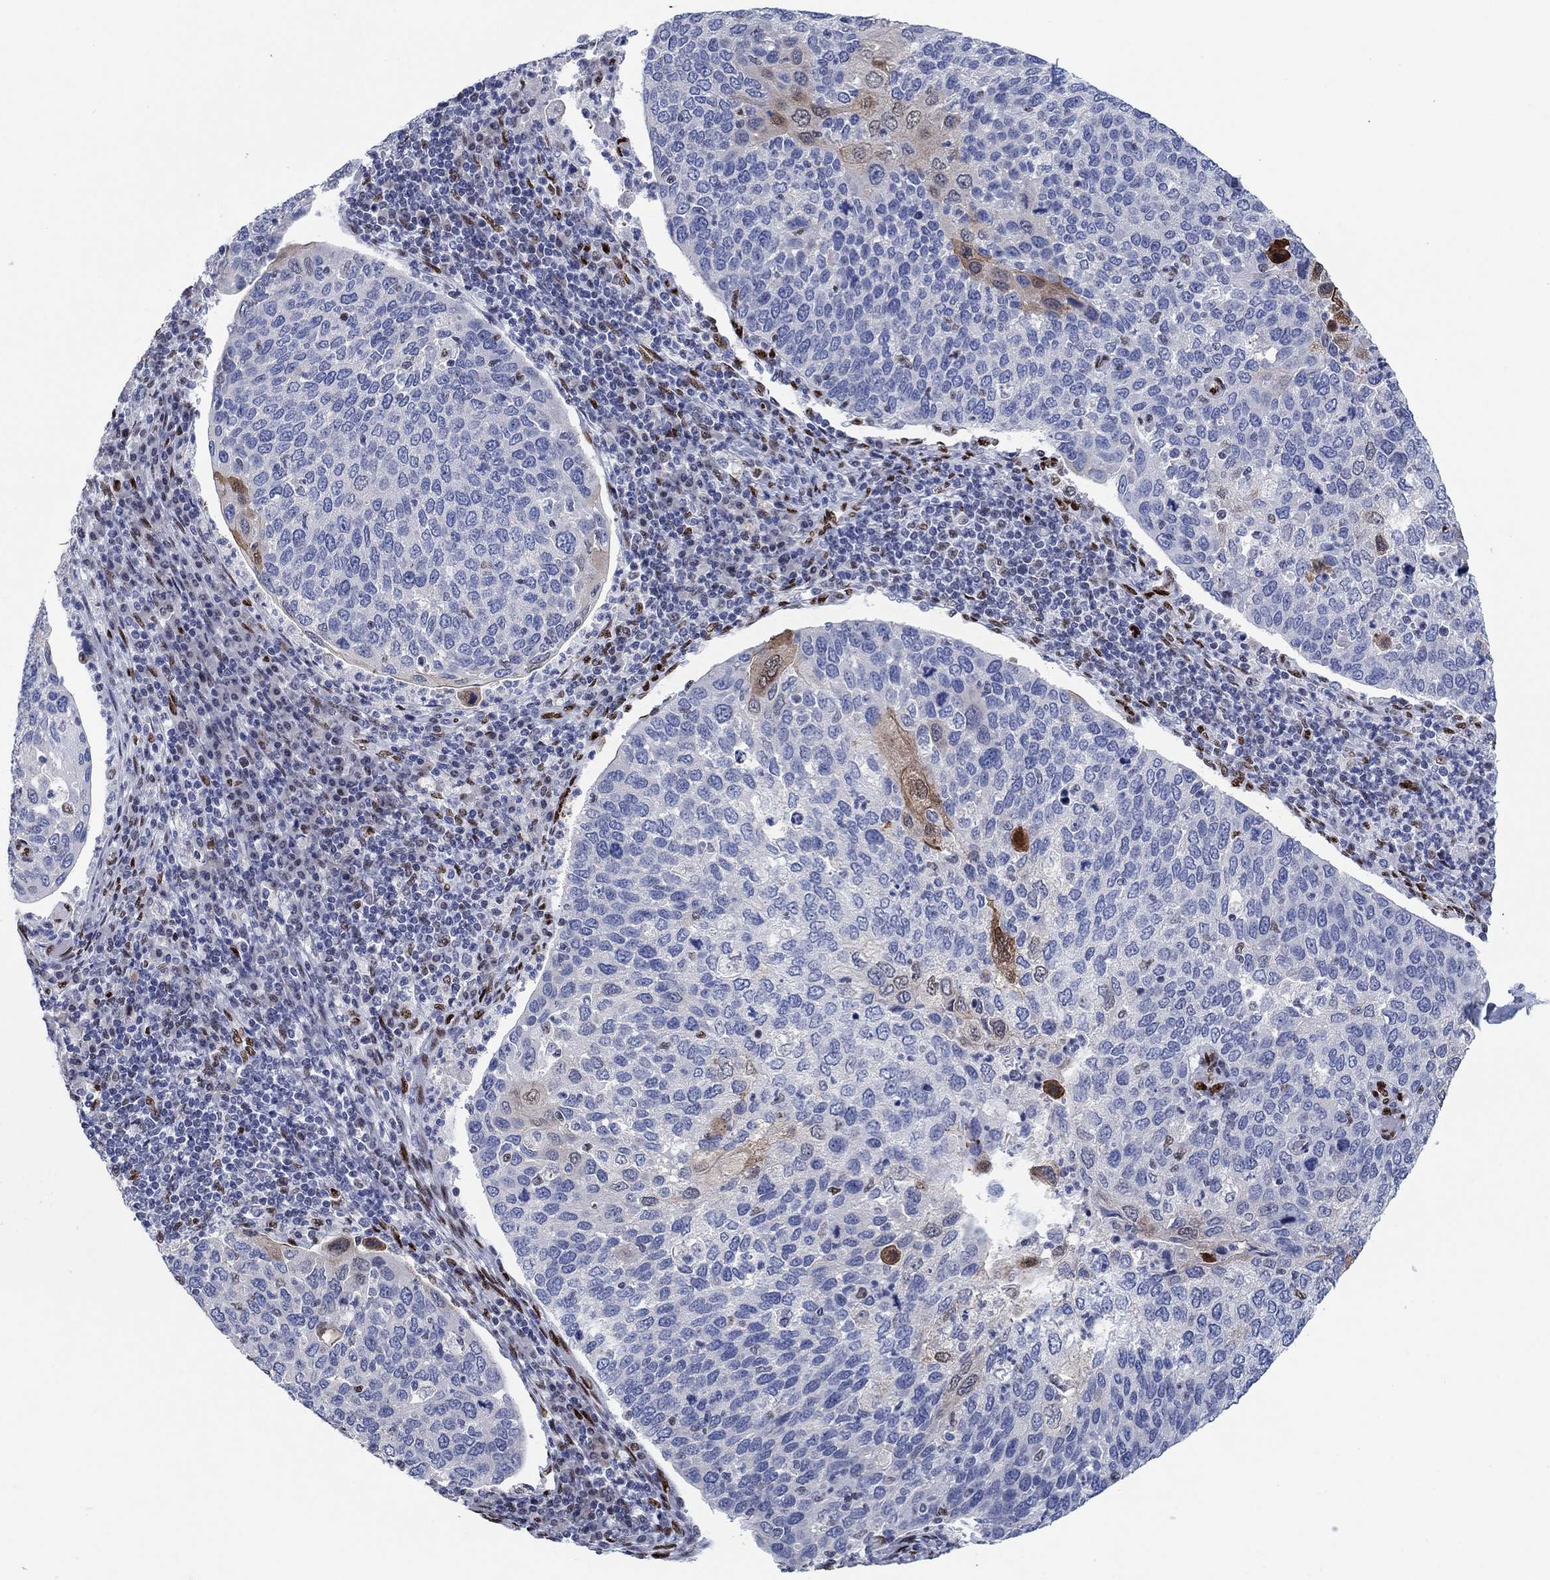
{"staining": {"intensity": "negative", "quantity": "none", "location": "none"}, "tissue": "cervical cancer", "cell_type": "Tumor cells", "image_type": "cancer", "snomed": [{"axis": "morphology", "description": "Squamous cell carcinoma, NOS"}, {"axis": "topography", "description": "Cervix"}], "caption": "An immunohistochemistry image of cervical cancer (squamous cell carcinoma) is shown. There is no staining in tumor cells of cervical cancer (squamous cell carcinoma).", "gene": "ZEB1", "patient": {"sex": "female", "age": 54}}